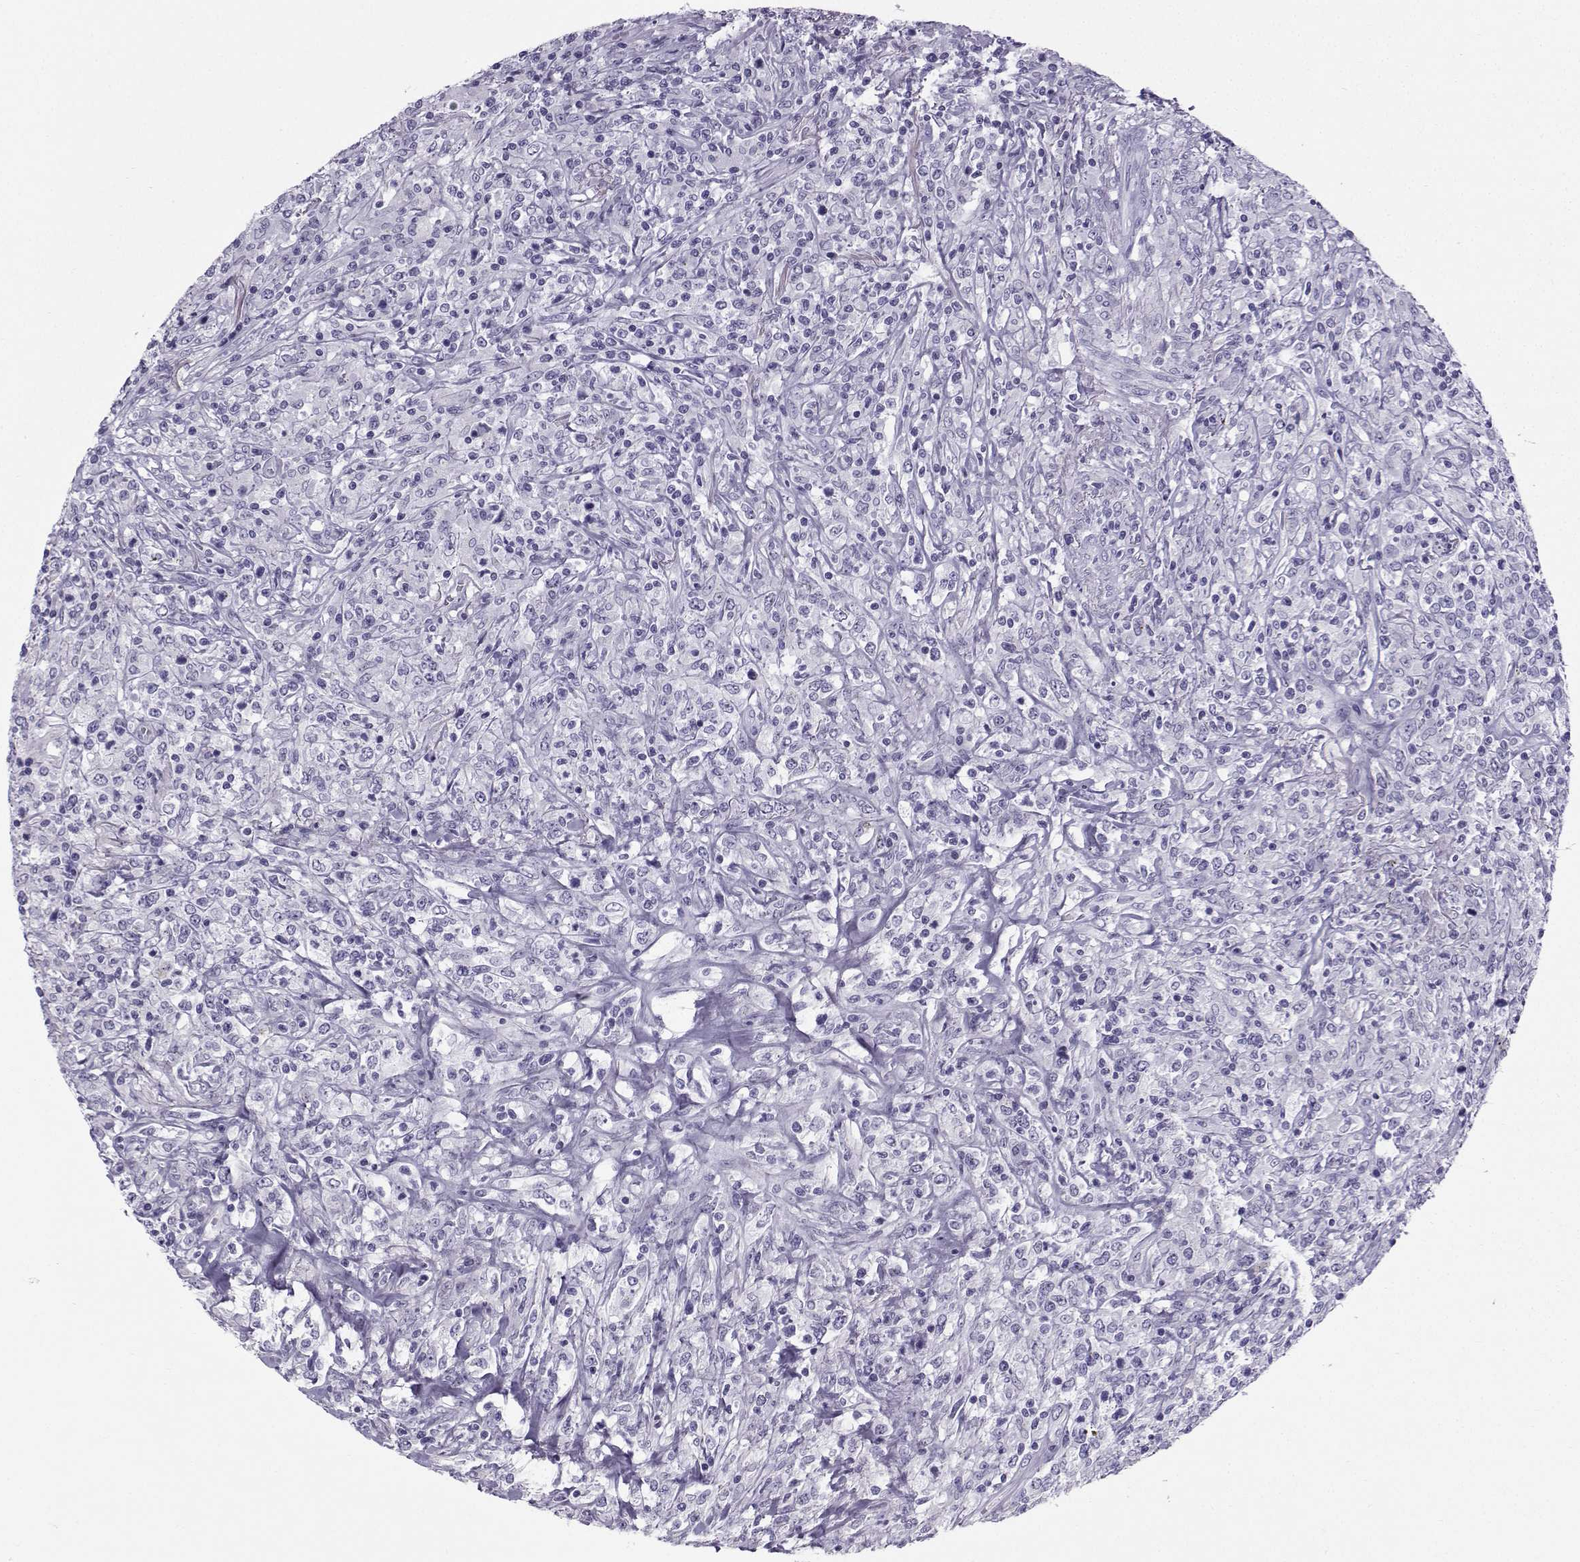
{"staining": {"intensity": "negative", "quantity": "none", "location": "none"}, "tissue": "lymphoma", "cell_type": "Tumor cells", "image_type": "cancer", "snomed": [{"axis": "morphology", "description": "Malignant lymphoma, non-Hodgkin's type, High grade"}, {"axis": "topography", "description": "Lung"}], "caption": "Lymphoma was stained to show a protein in brown. There is no significant expression in tumor cells.", "gene": "ZBTB8B", "patient": {"sex": "male", "age": 79}}